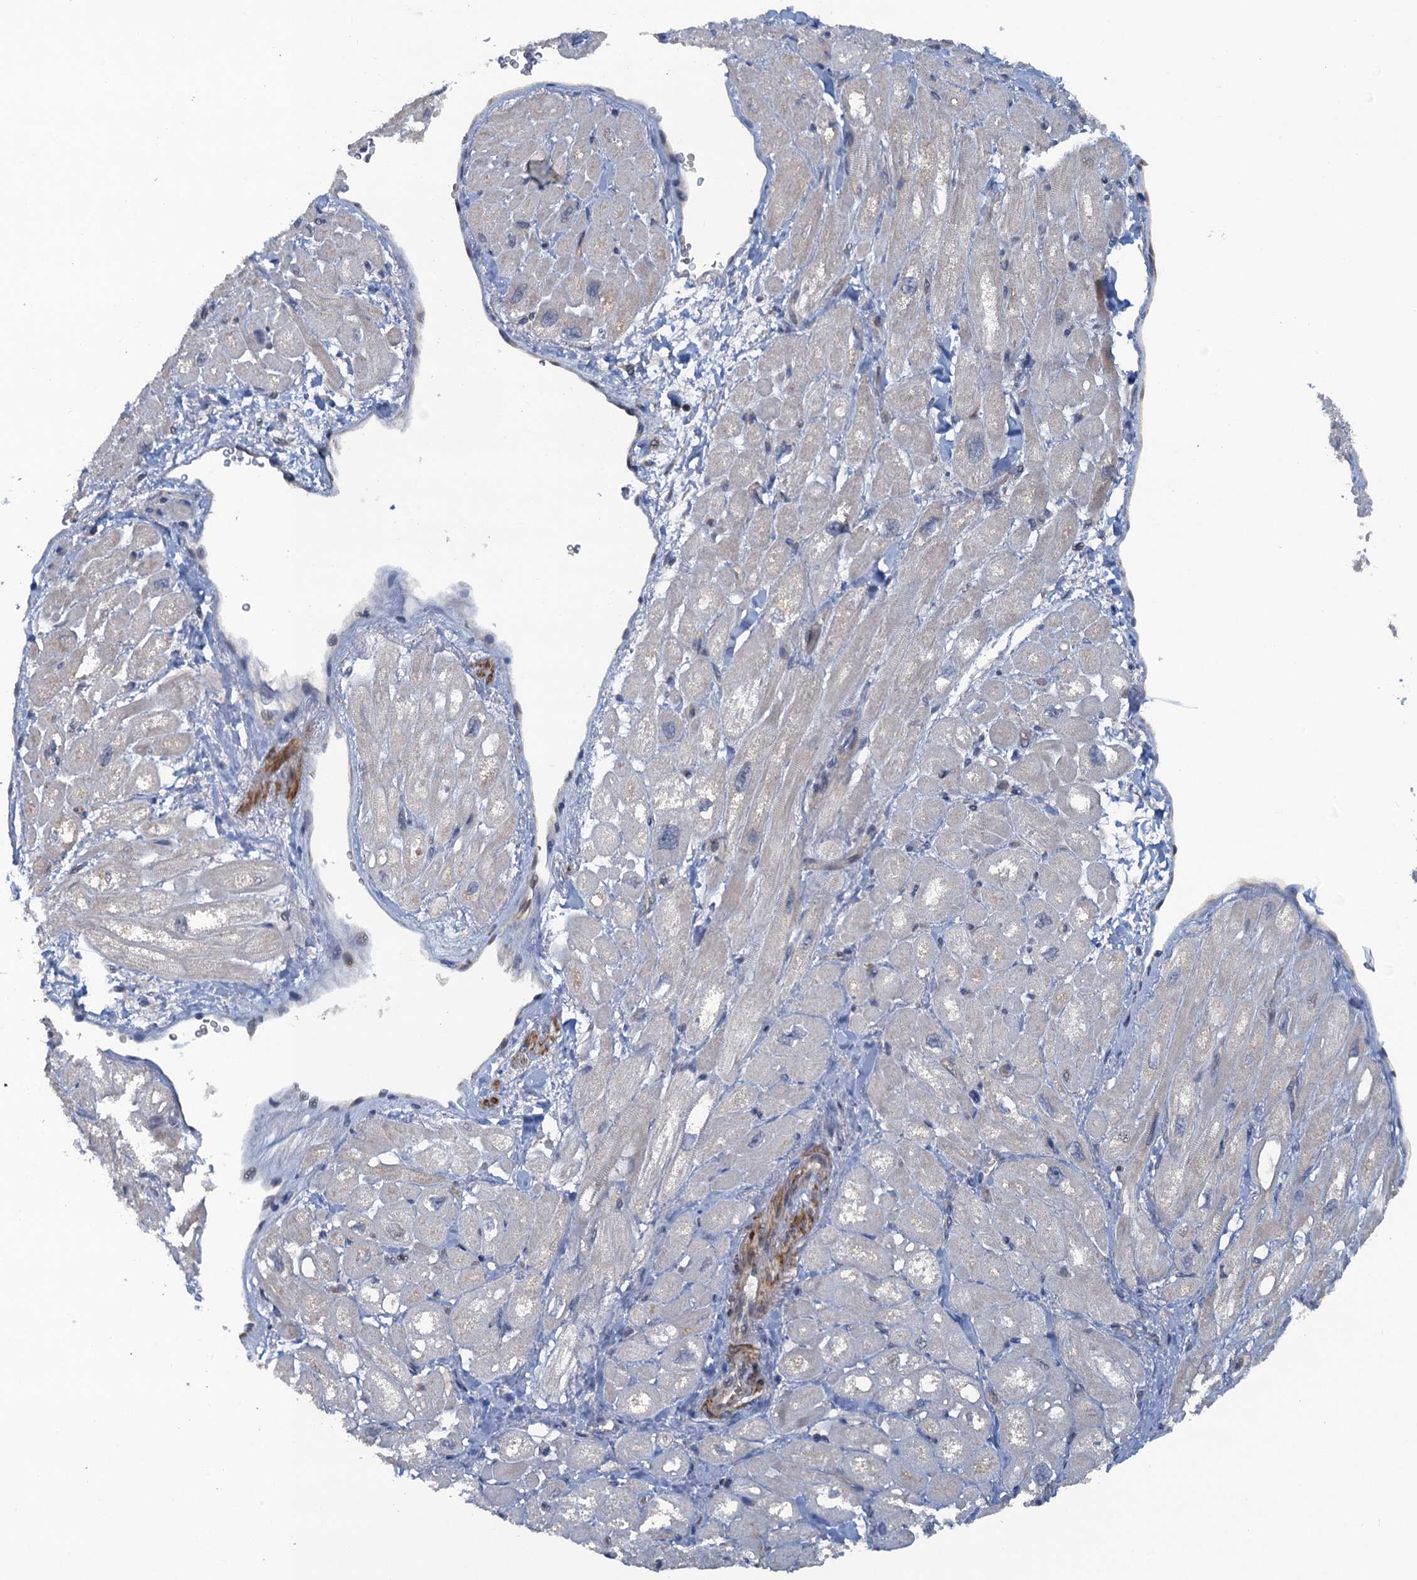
{"staining": {"intensity": "negative", "quantity": "none", "location": "none"}, "tissue": "heart muscle", "cell_type": "Cardiomyocytes", "image_type": "normal", "snomed": [{"axis": "morphology", "description": "Normal tissue, NOS"}, {"axis": "topography", "description": "Heart"}], "caption": "DAB (3,3'-diaminobenzidine) immunohistochemical staining of normal heart muscle shows no significant expression in cardiomyocytes.", "gene": "MYO16", "patient": {"sex": "male", "age": 65}}